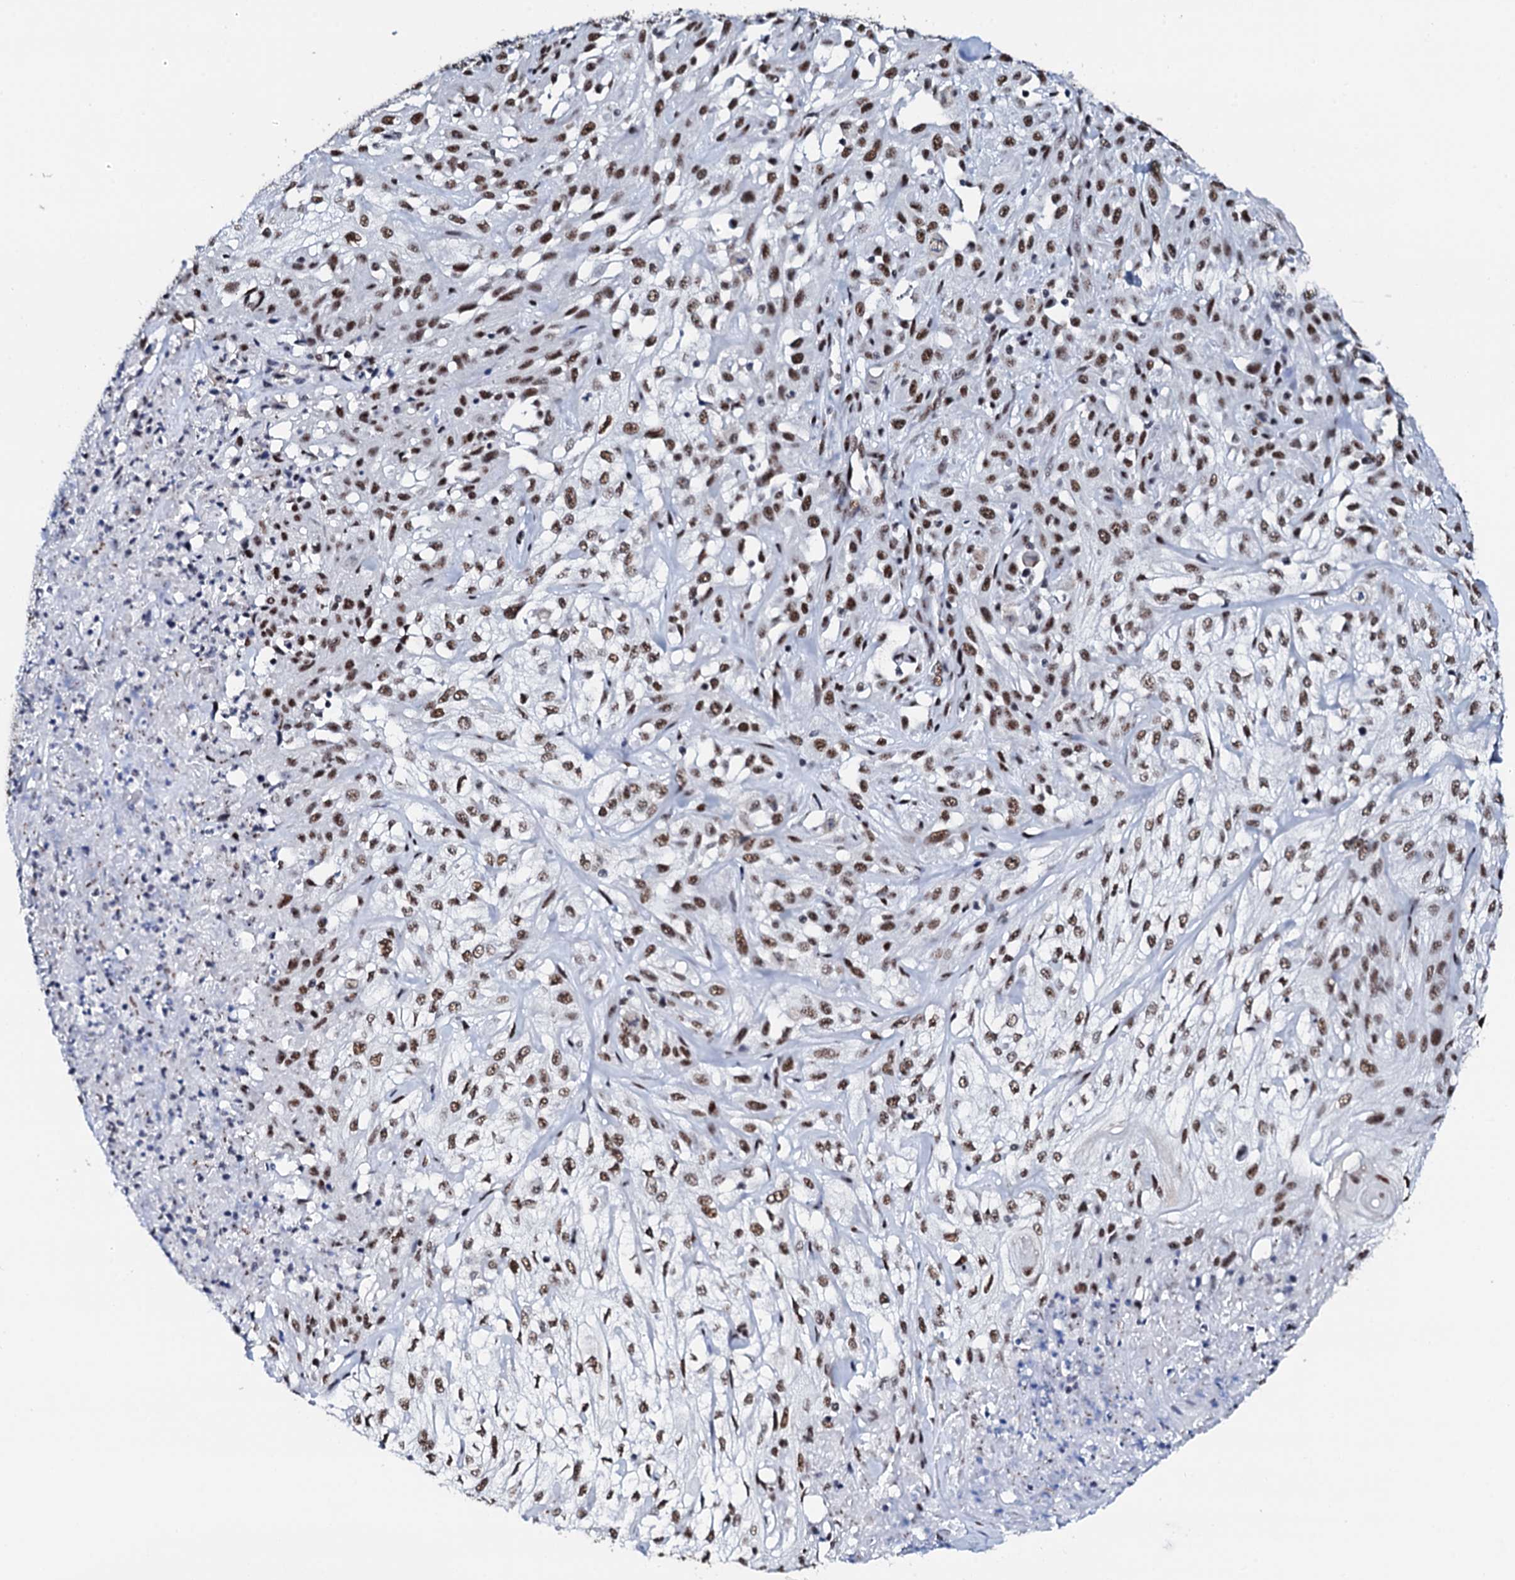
{"staining": {"intensity": "moderate", "quantity": ">75%", "location": "nuclear"}, "tissue": "skin cancer", "cell_type": "Tumor cells", "image_type": "cancer", "snomed": [{"axis": "morphology", "description": "Squamous cell carcinoma, NOS"}, {"axis": "morphology", "description": "Squamous cell carcinoma, metastatic, NOS"}, {"axis": "topography", "description": "Skin"}, {"axis": "topography", "description": "Lymph node"}], "caption": "Tumor cells reveal moderate nuclear positivity in about >75% of cells in skin squamous cell carcinoma. The staining was performed using DAB (3,3'-diaminobenzidine), with brown indicating positive protein expression. Nuclei are stained blue with hematoxylin.", "gene": "NKAPD1", "patient": {"sex": "male", "age": 75}}